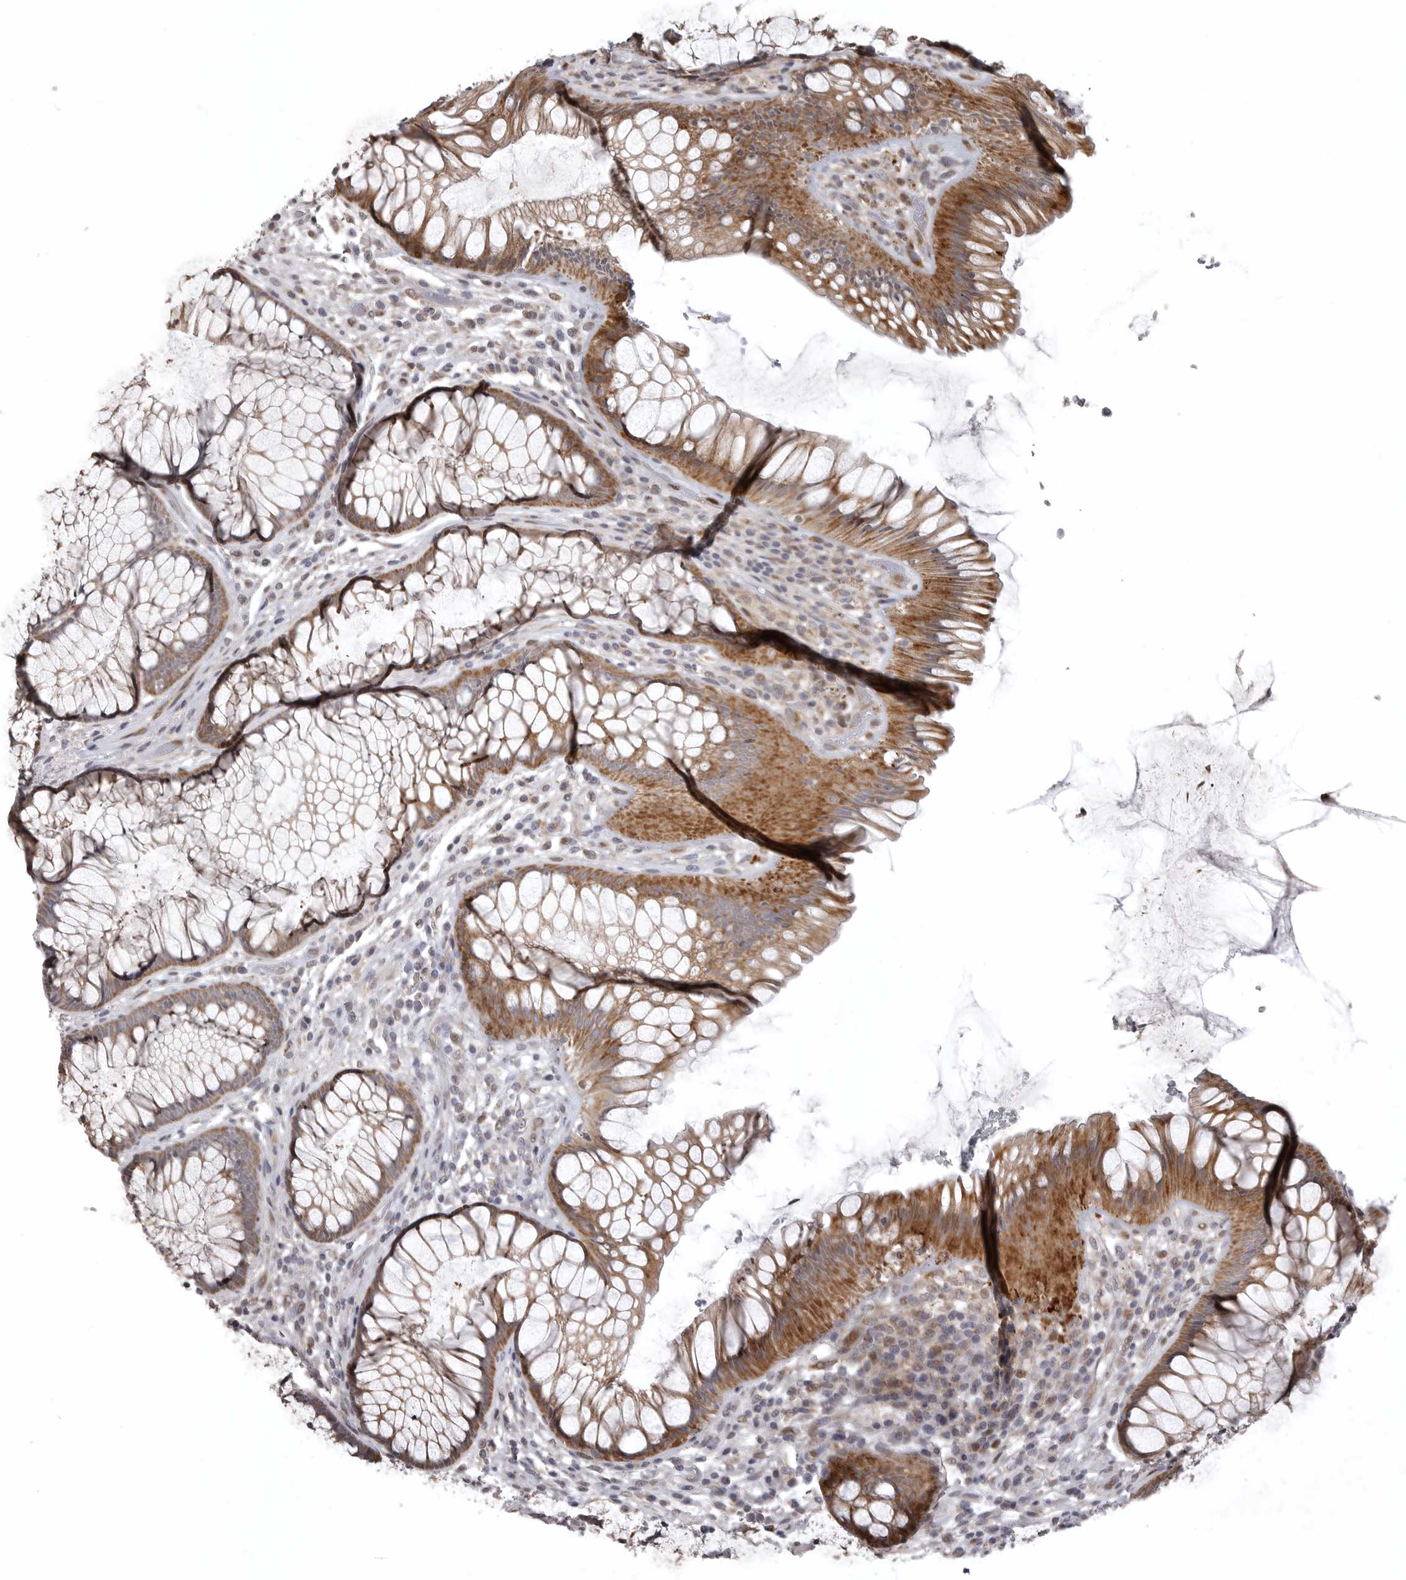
{"staining": {"intensity": "strong", "quantity": ">75%", "location": "cytoplasmic/membranous"}, "tissue": "rectum", "cell_type": "Glandular cells", "image_type": "normal", "snomed": [{"axis": "morphology", "description": "Normal tissue, NOS"}, {"axis": "topography", "description": "Rectum"}], "caption": "Immunohistochemistry (IHC) histopathology image of normal rectum stained for a protein (brown), which displays high levels of strong cytoplasmic/membranous staining in about >75% of glandular cells.", "gene": "POLE2", "patient": {"sex": "male", "age": 51}}